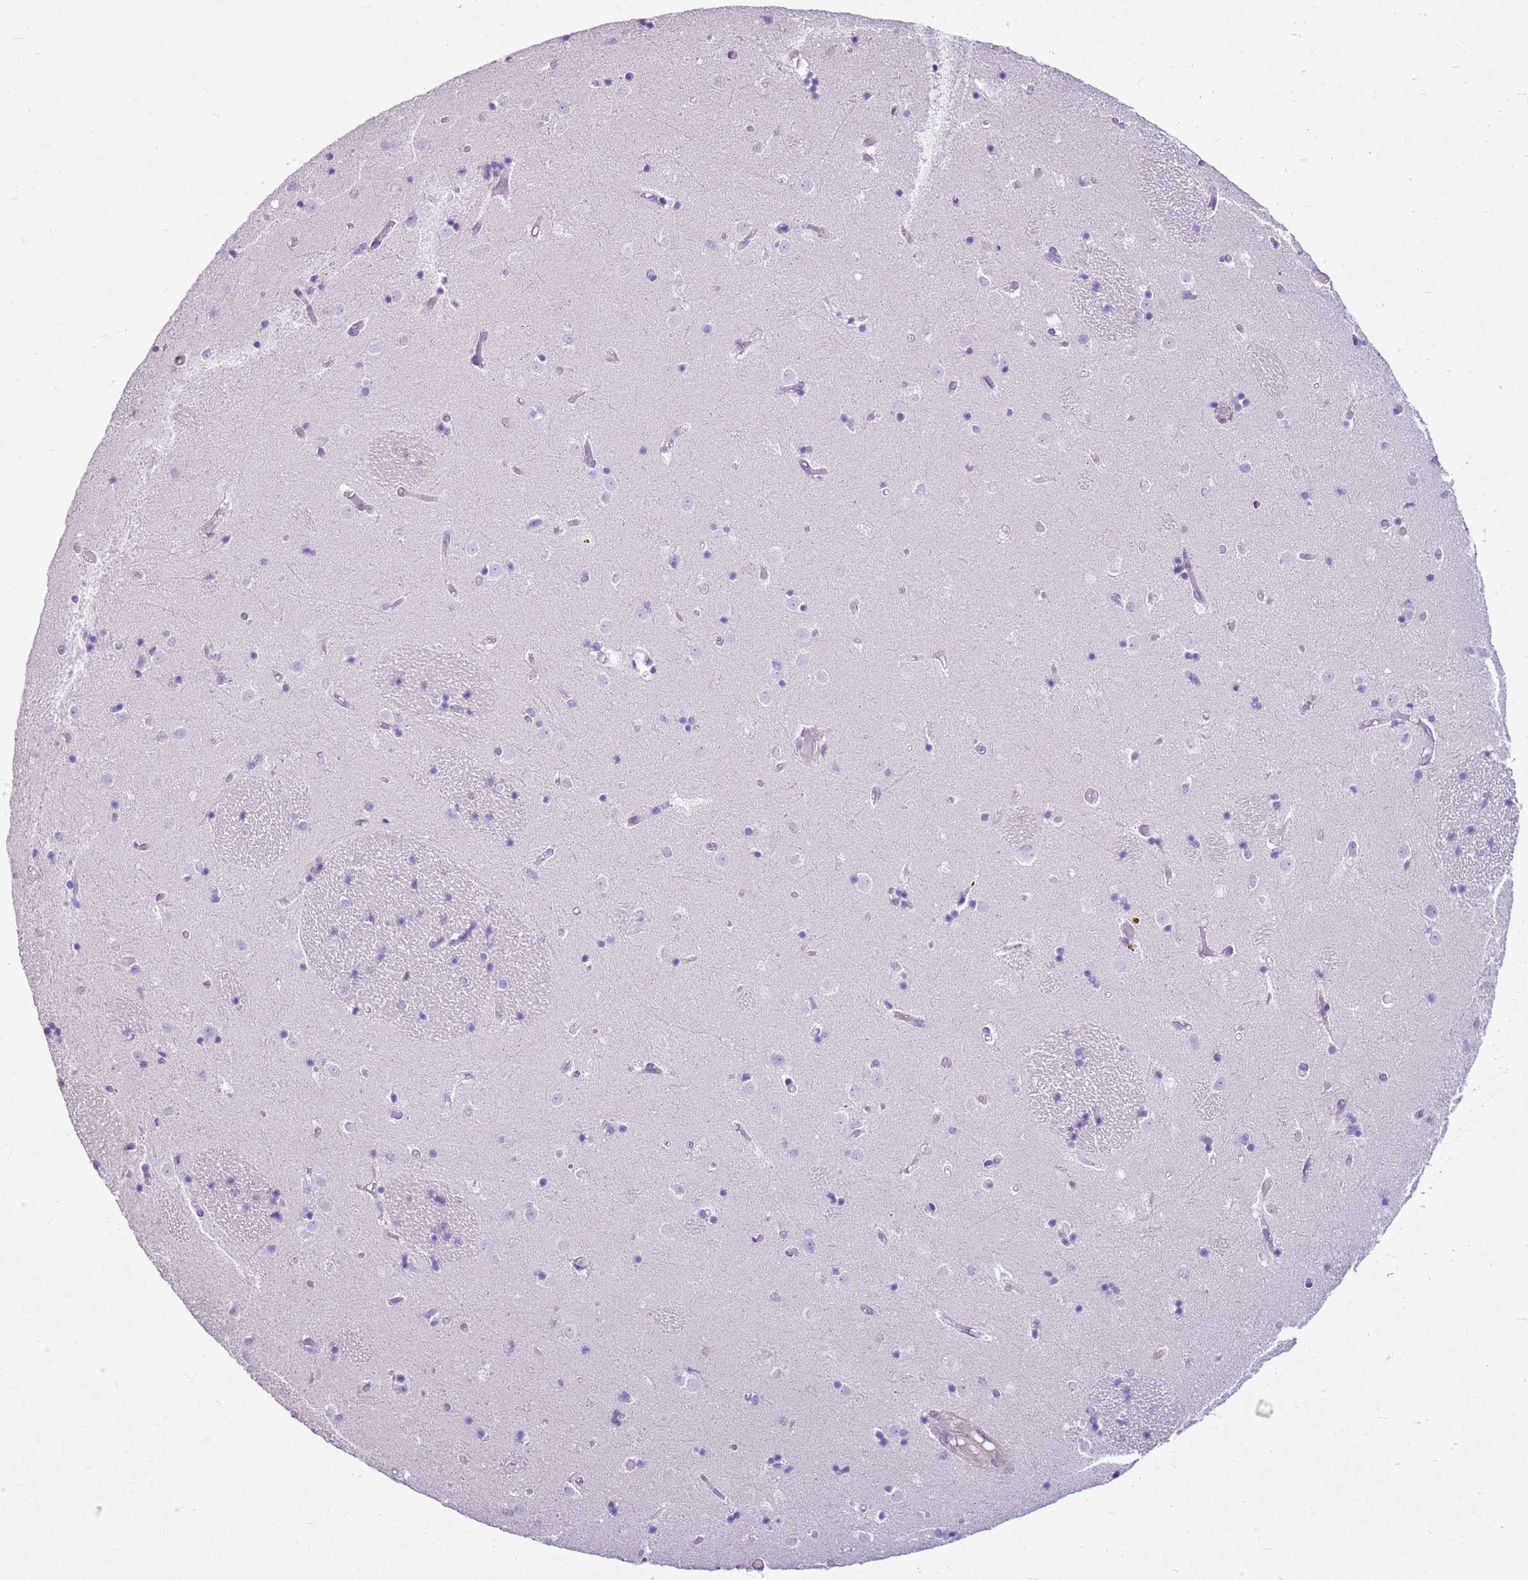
{"staining": {"intensity": "negative", "quantity": "none", "location": "none"}, "tissue": "caudate", "cell_type": "Glial cells", "image_type": "normal", "snomed": [{"axis": "morphology", "description": "Normal tissue, NOS"}, {"axis": "topography", "description": "Lateral ventricle wall"}], "caption": "A histopathology image of caudate stained for a protein displays no brown staining in glial cells.", "gene": "HSPB1", "patient": {"sex": "female", "age": 52}}